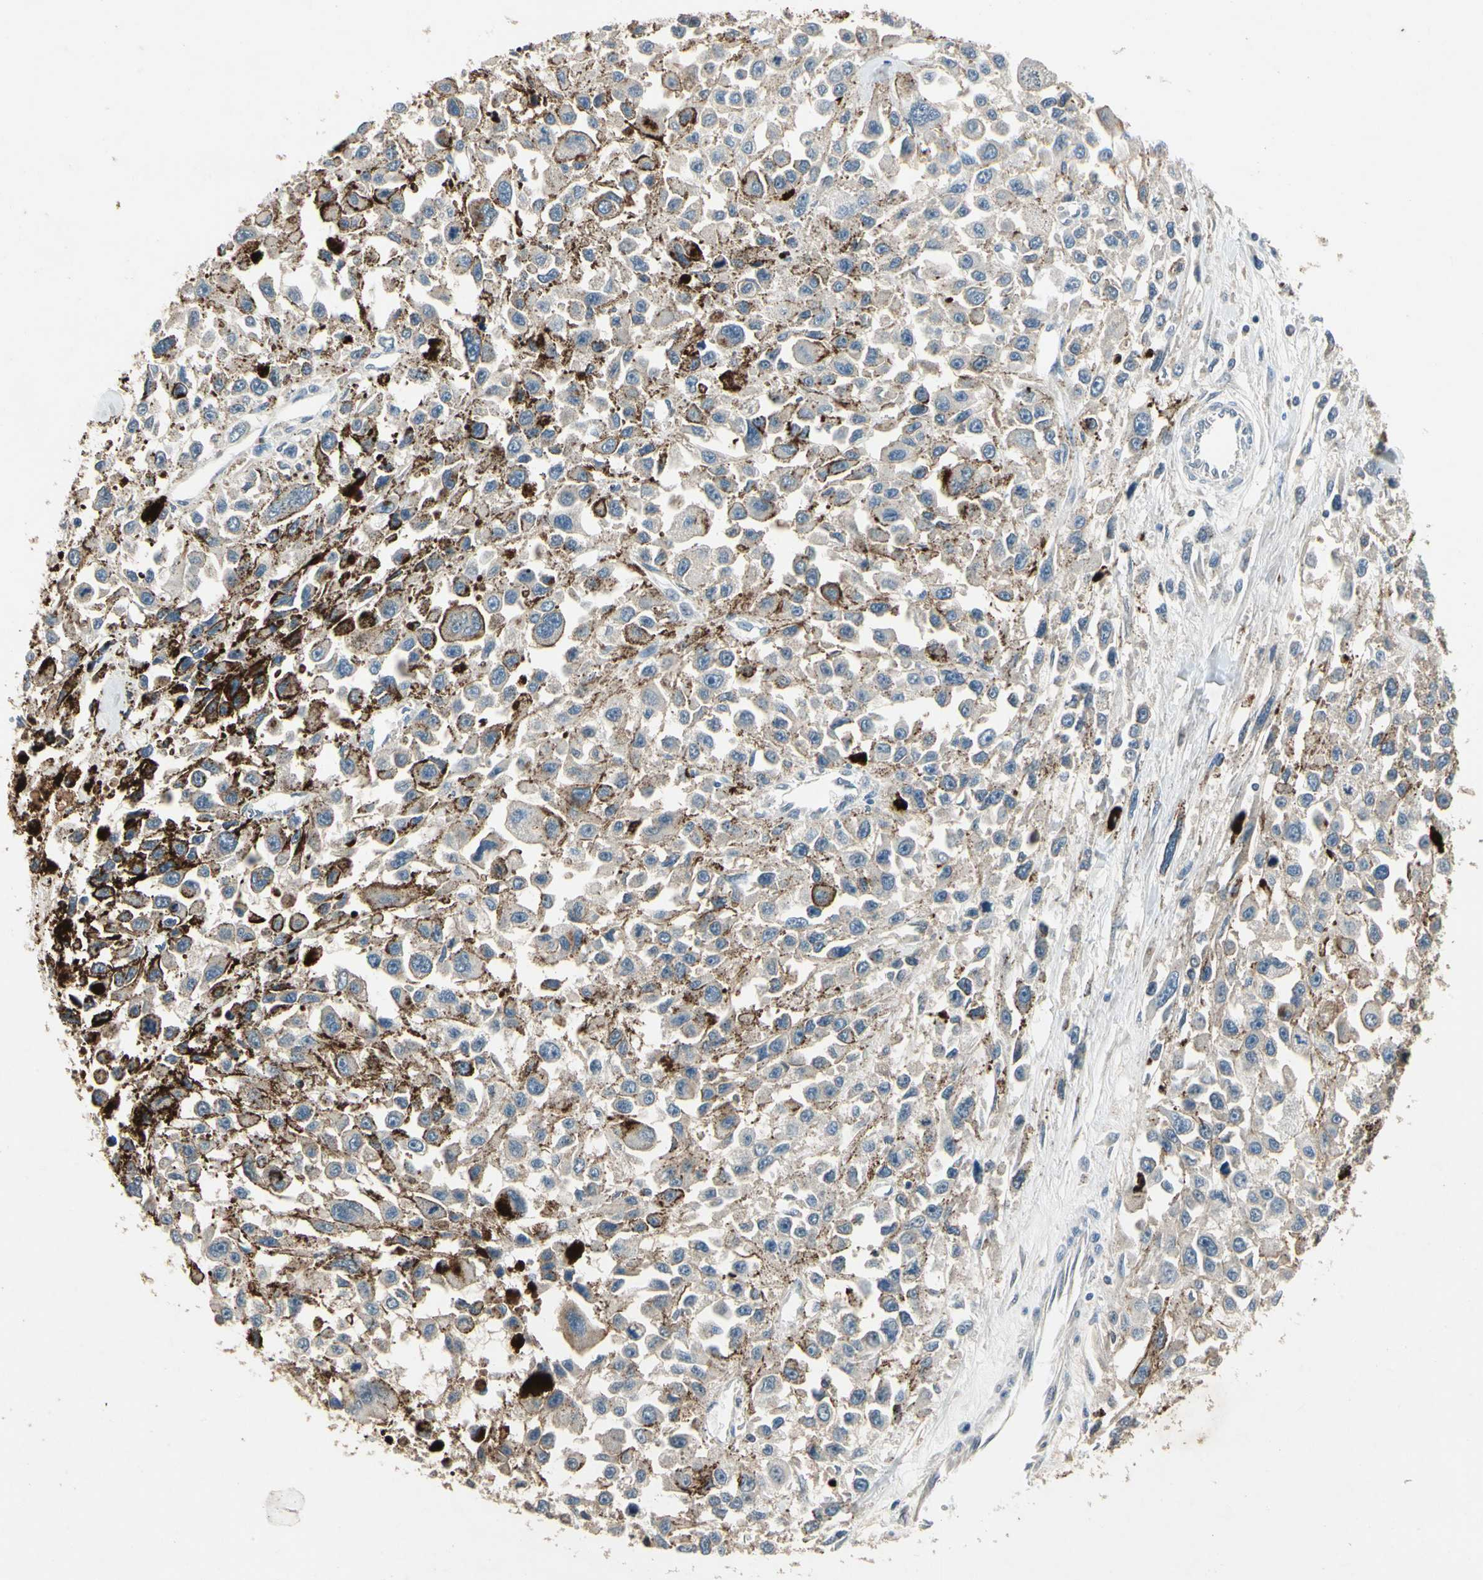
{"staining": {"intensity": "weak", "quantity": "<25%", "location": "cytoplasmic/membranous"}, "tissue": "melanoma", "cell_type": "Tumor cells", "image_type": "cancer", "snomed": [{"axis": "morphology", "description": "Malignant melanoma, Metastatic site"}, {"axis": "topography", "description": "Lymph node"}], "caption": "Tumor cells are negative for protein expression in human melanoma.", "gene": "DPY19L3", "patient": {"sex": "male", "age": 59}}